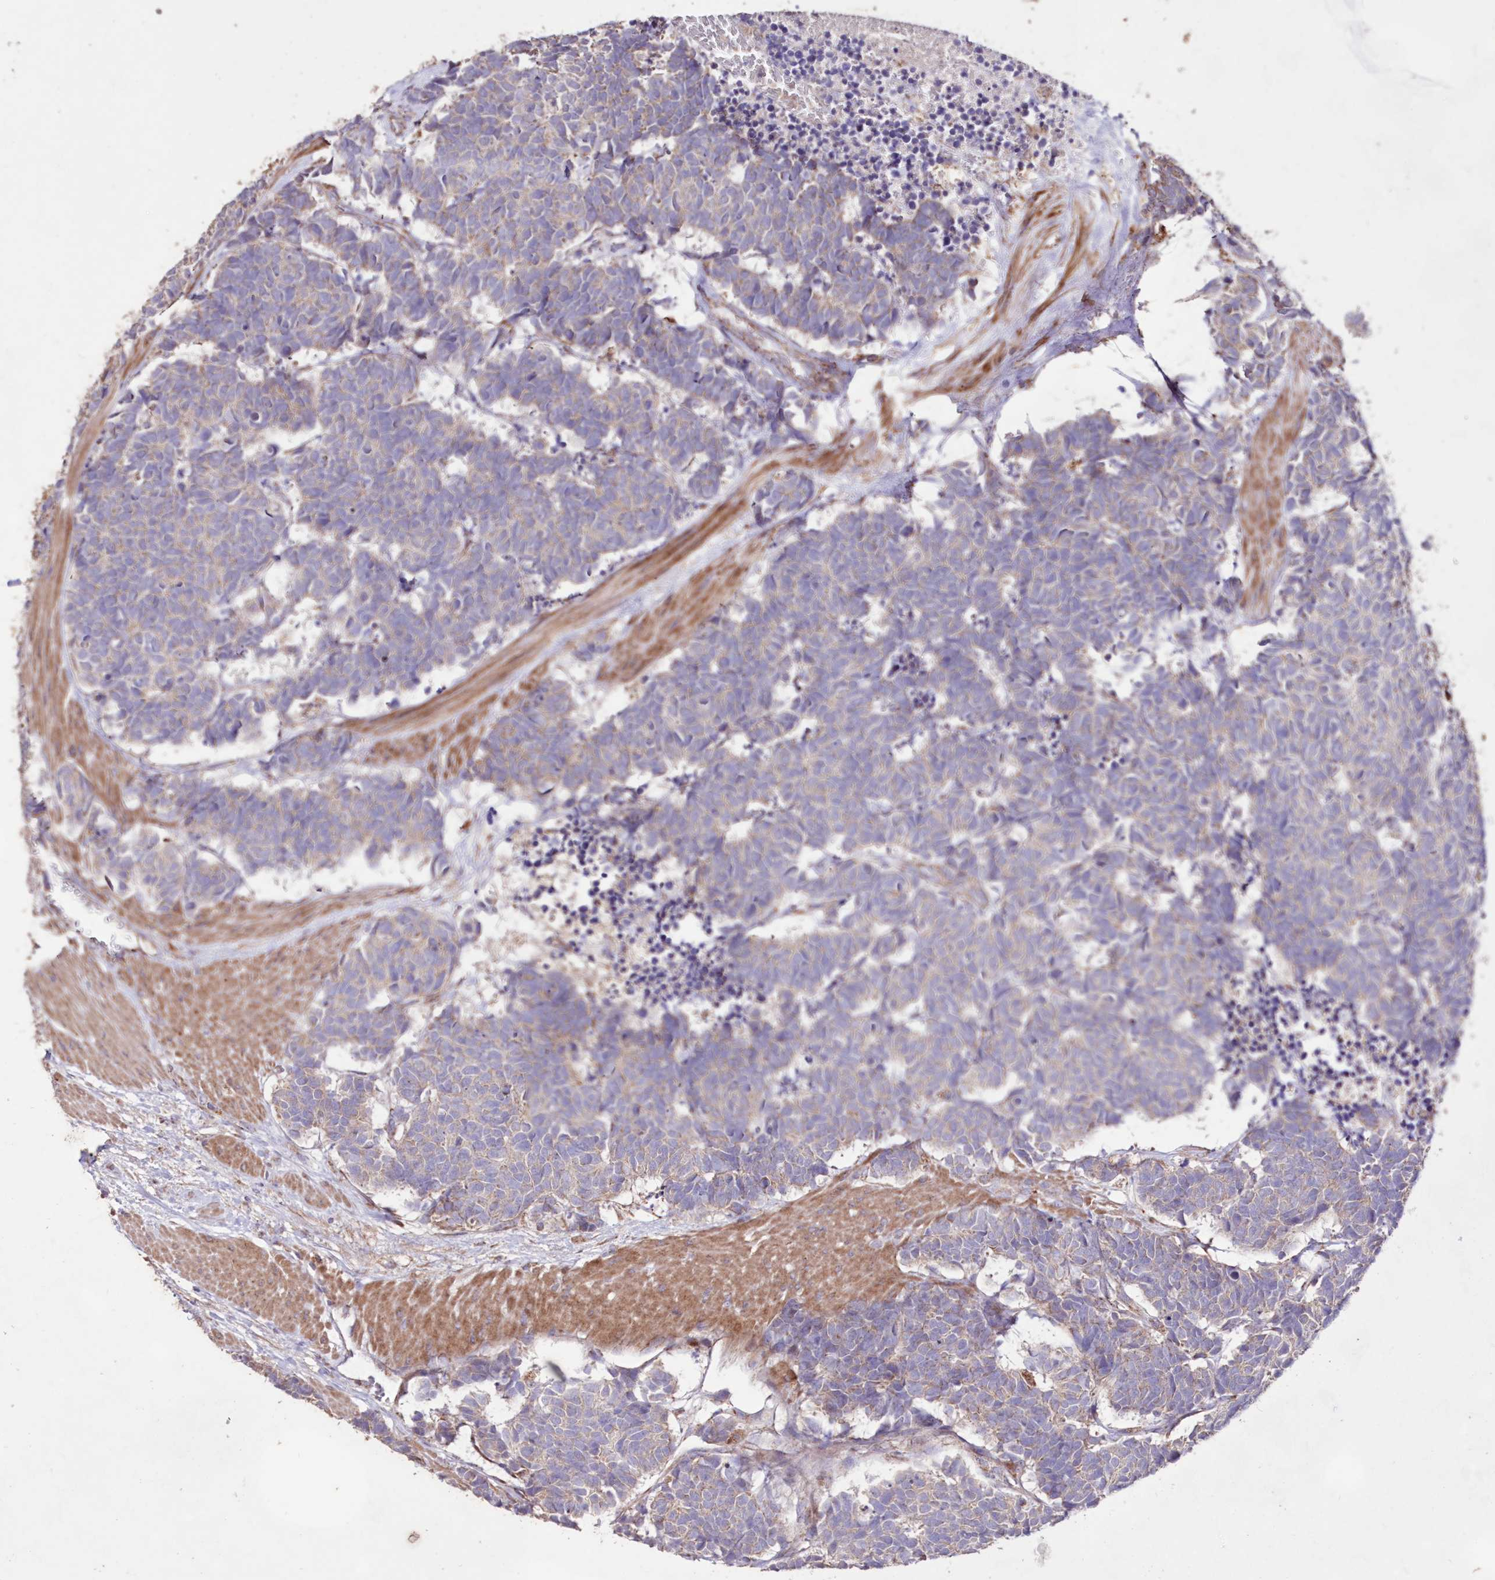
{"staining": {"intensity": "negative", "quantity": "none", "location": "none"}, "tissue": "carcinoid", "cell_type": "Tumor cells", "image_type": "cancer", "snomed": [{"axis": "morphology", "description": "Carcinoma, NOS"}, {"axis": "morphology", "description": "Carcinoid, malignant, NOS"}, {"axis": "topography", "description": "Urinary bladder"}], "caption": "Immunohistochemistry (IHC) photomicrograph of neoplastic tissue: human carcinoma stained with DAB (3,3'-diaminobenzidine) reveals no significant protein staining in tumor cells.", "gene": "HADHB", "patient": {"sex": "male", "age": 57}}